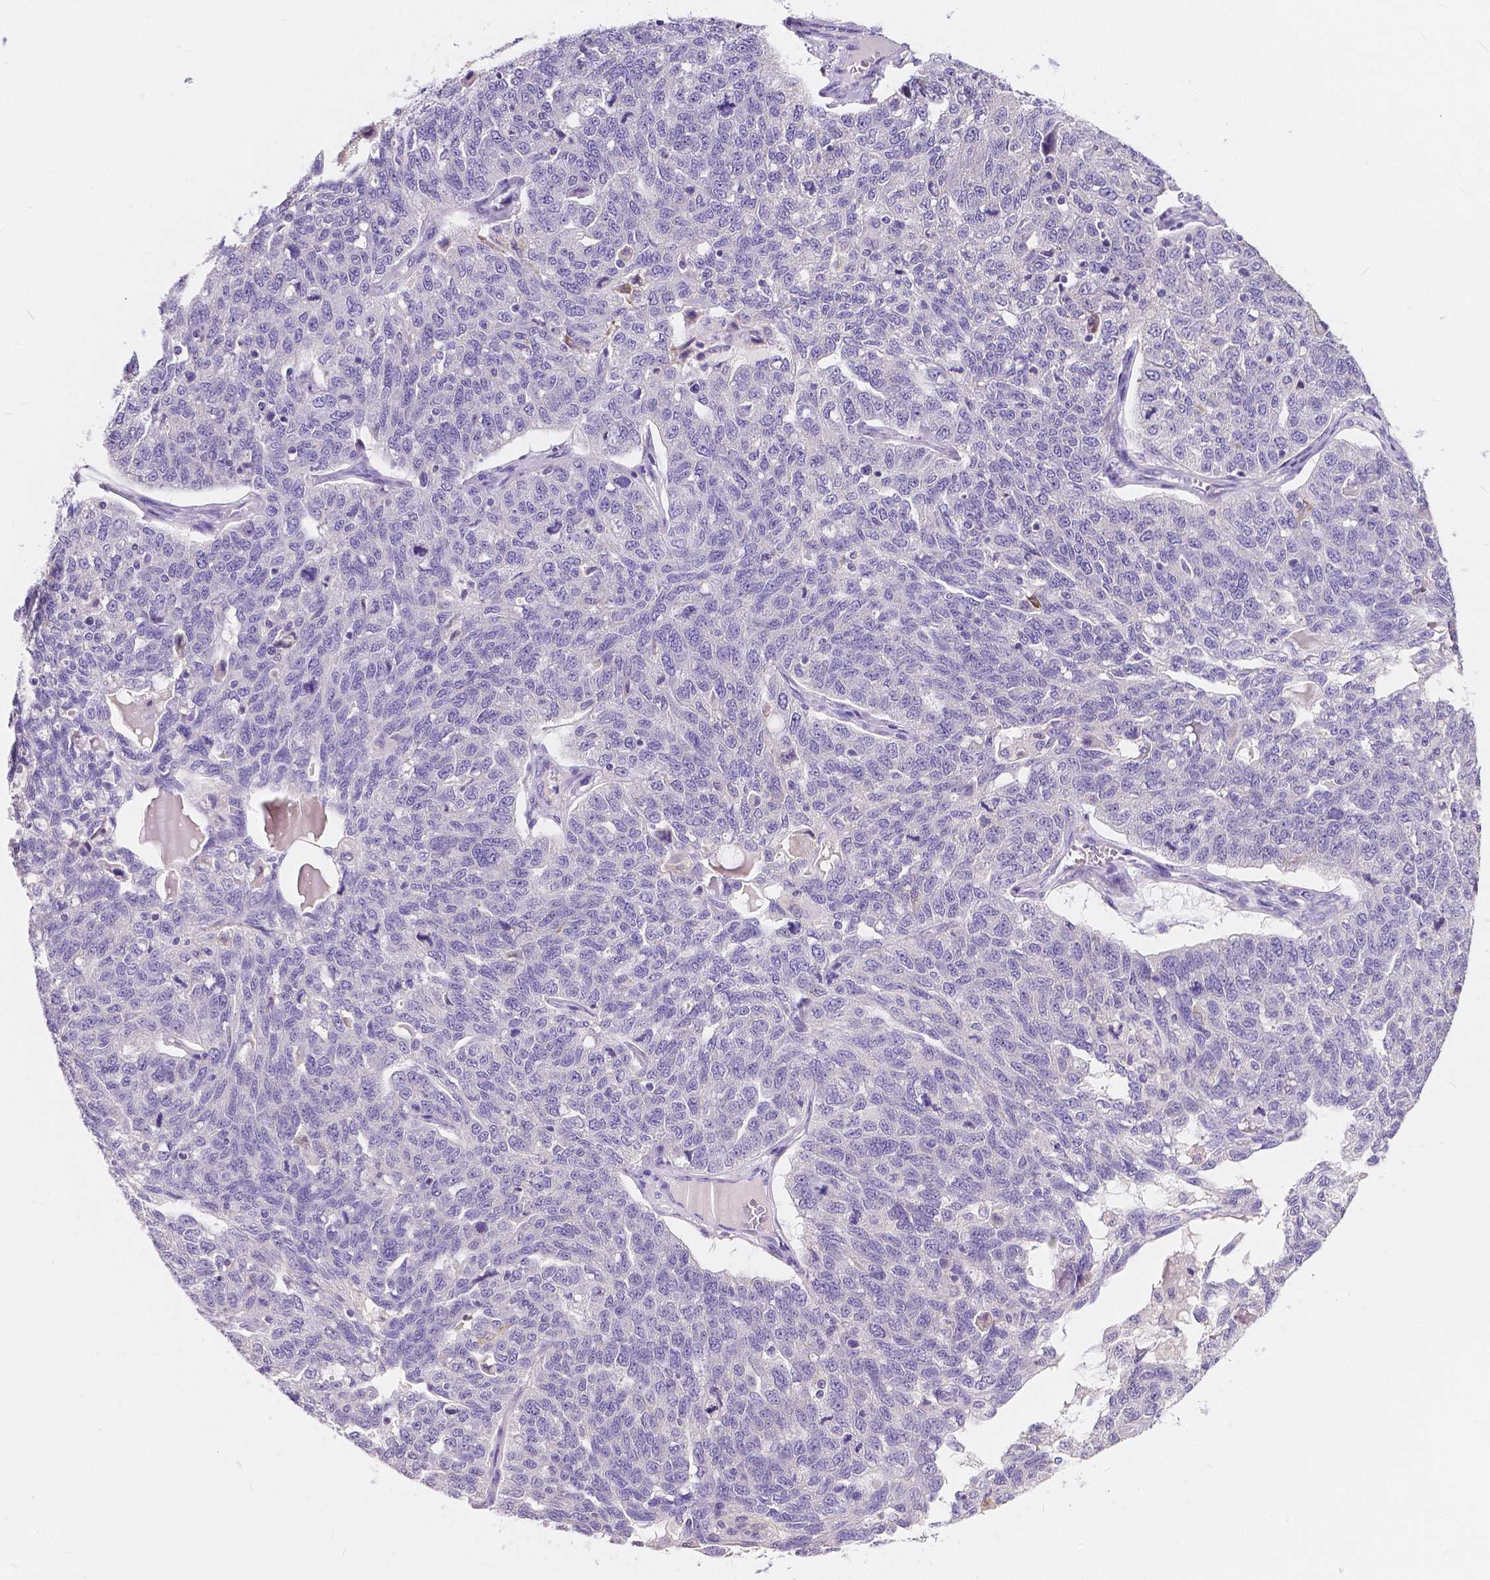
{"staining": {"intensity": "negative", "quantity": "none", "location": "none"}, "tissue": "ovarian cancer", "cell_type": "Tumor cells", "image_type": "cancer", "snomed": [{"axis": "morphology", "description": "Cystadenocarcinoma, serous, NOS"}, {"axis": "topography", "description": "Ovary"}], "caption": "Tumor cells show no significant expression in ovarian cancer (serous cystadenocarcinoma). Brightfield microscopy of IHC stained with DAB (brown) and hematoxylin (blue), captured at high magnification.", "gene": "ACP5", "patient": {"sex": "female", "age": 71}}